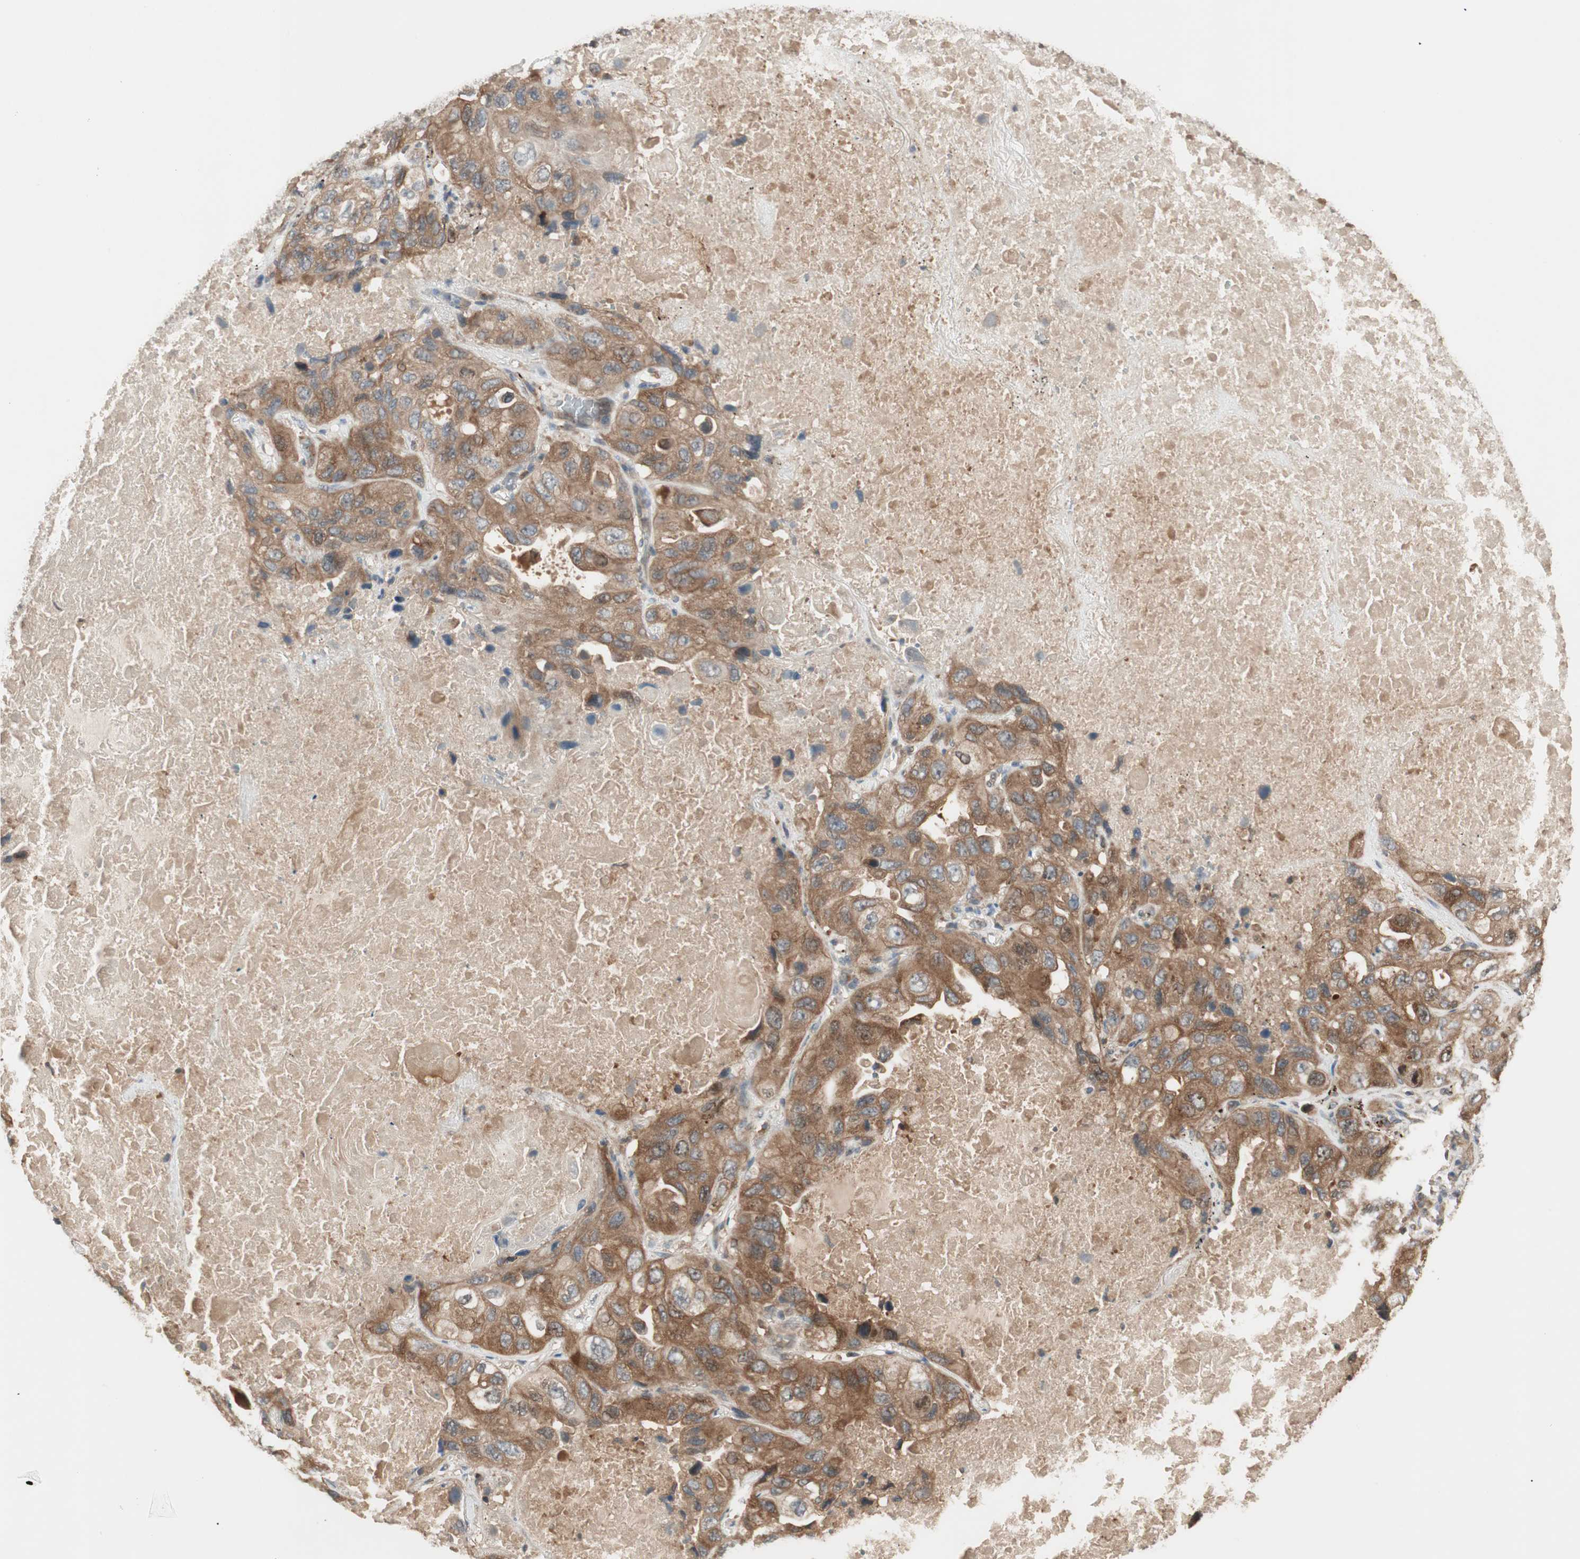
{"staining": {"intensity": "moderate", "quantity": ">75%", "location": "cytoplasmic/membranous"}, "tissue": "lung cancer", "cell_type": "Tumor cells", "image_type": "cancer", "snomed": [{"axis": "morphology", "description": "Squamous cell carcinoma, NOS"}, {"axis": "topography", "description": "Lung"}], "caption": "Immunohistochemical staining of human lung cancer shows medium levels of moderate cytoplasmic/membranous protein positivity in about >75% of tumor cells.", "gene": "ATP6AP2", "patient": {"sex": "female", "age": 73}}